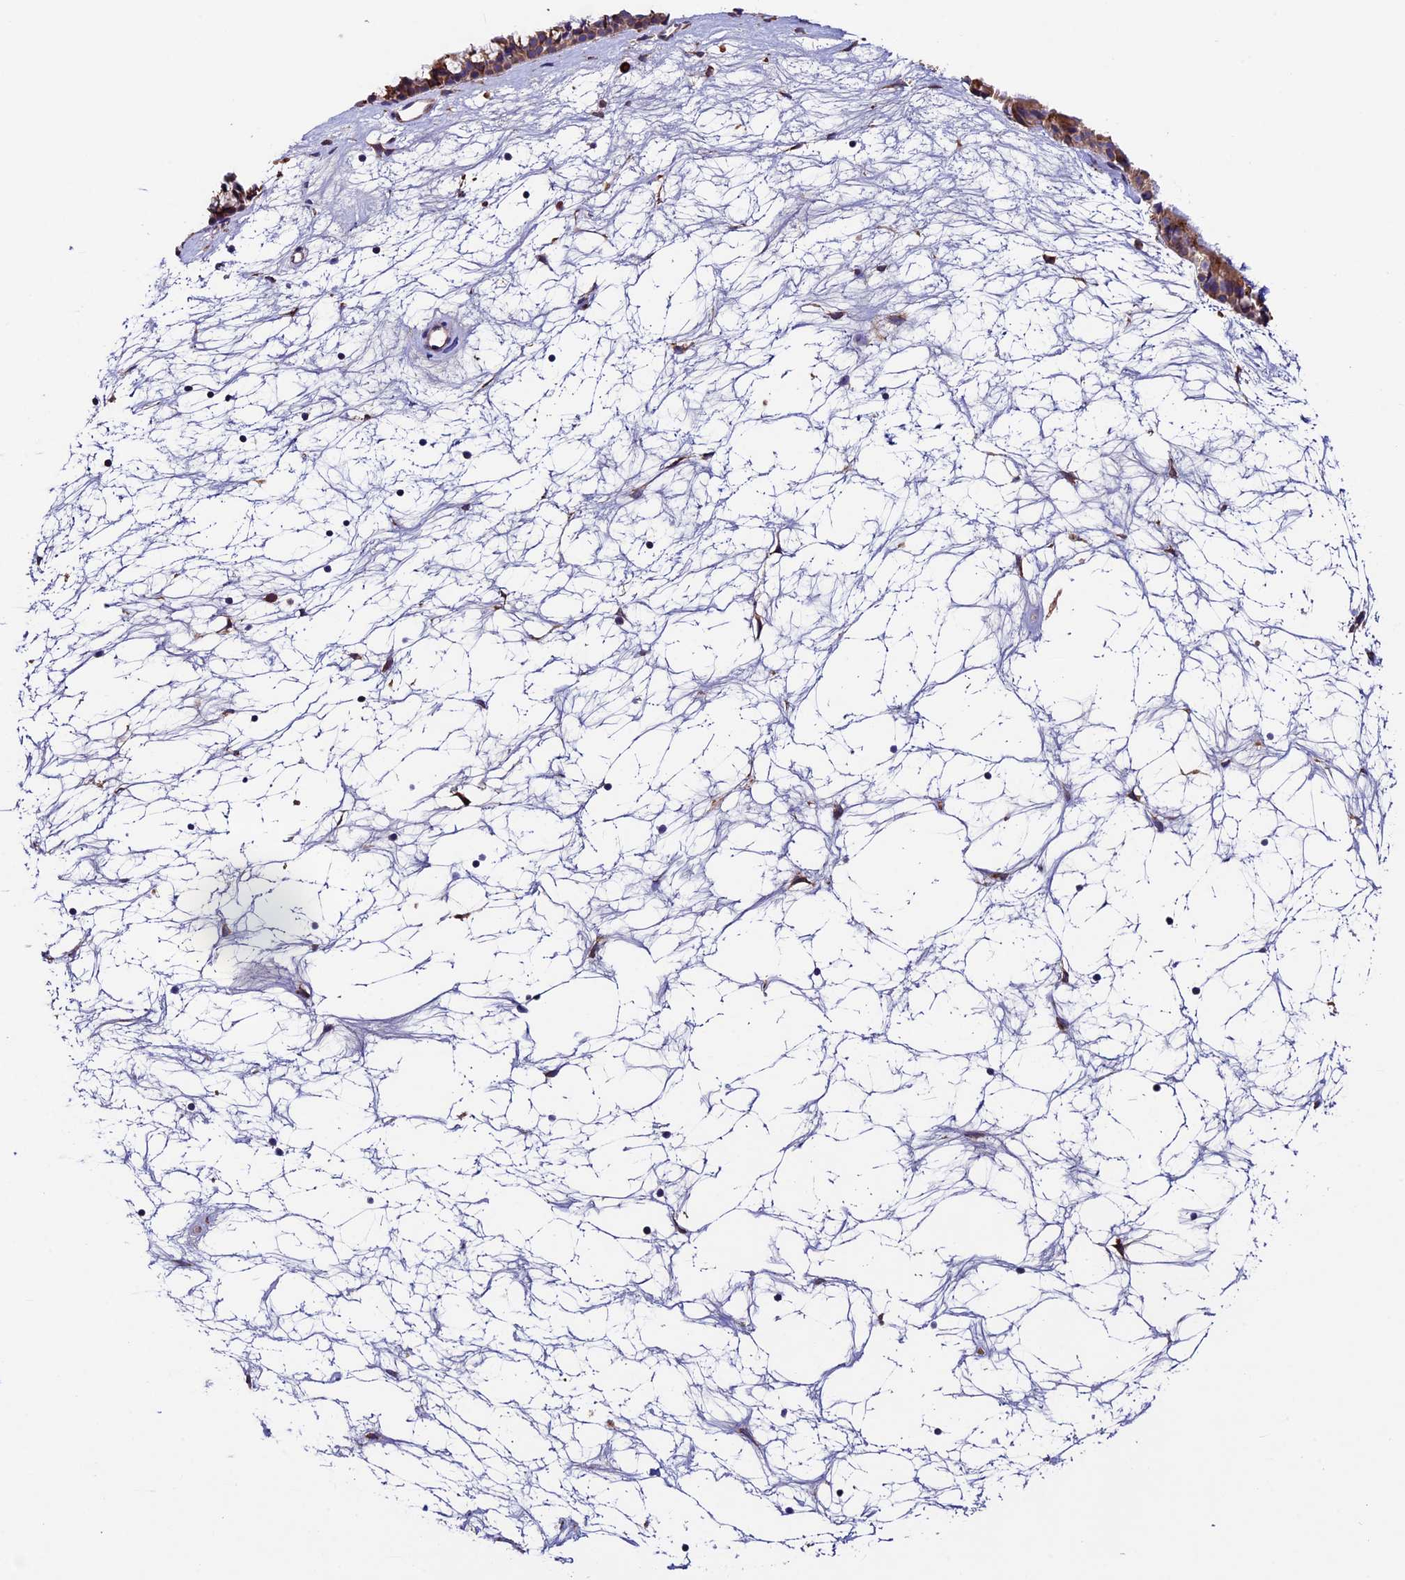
{"staining": {"intensity": "moderate", "quantity": ">75%", "location": "cytoplasmic/membranous"}, "tissue": "nasopharynx", "cell_type": "Respiratory epithelial cells", "image_type": "normal", "snomed": [{"axis": "morphology", "description": "Normal tissue, NOS"}, {"axis": "topography", "description": "Nasopharynx"}], "caption": "A histopathology image showing moderate cytoplasmic/membranous expression in approximately >75% of respiratory epithelial cells in benign nasopharynx, as visualized by brown immunohistochemical staining.", "gene": "BTBD3", "patient": {"sex": "male", "age": 64}}